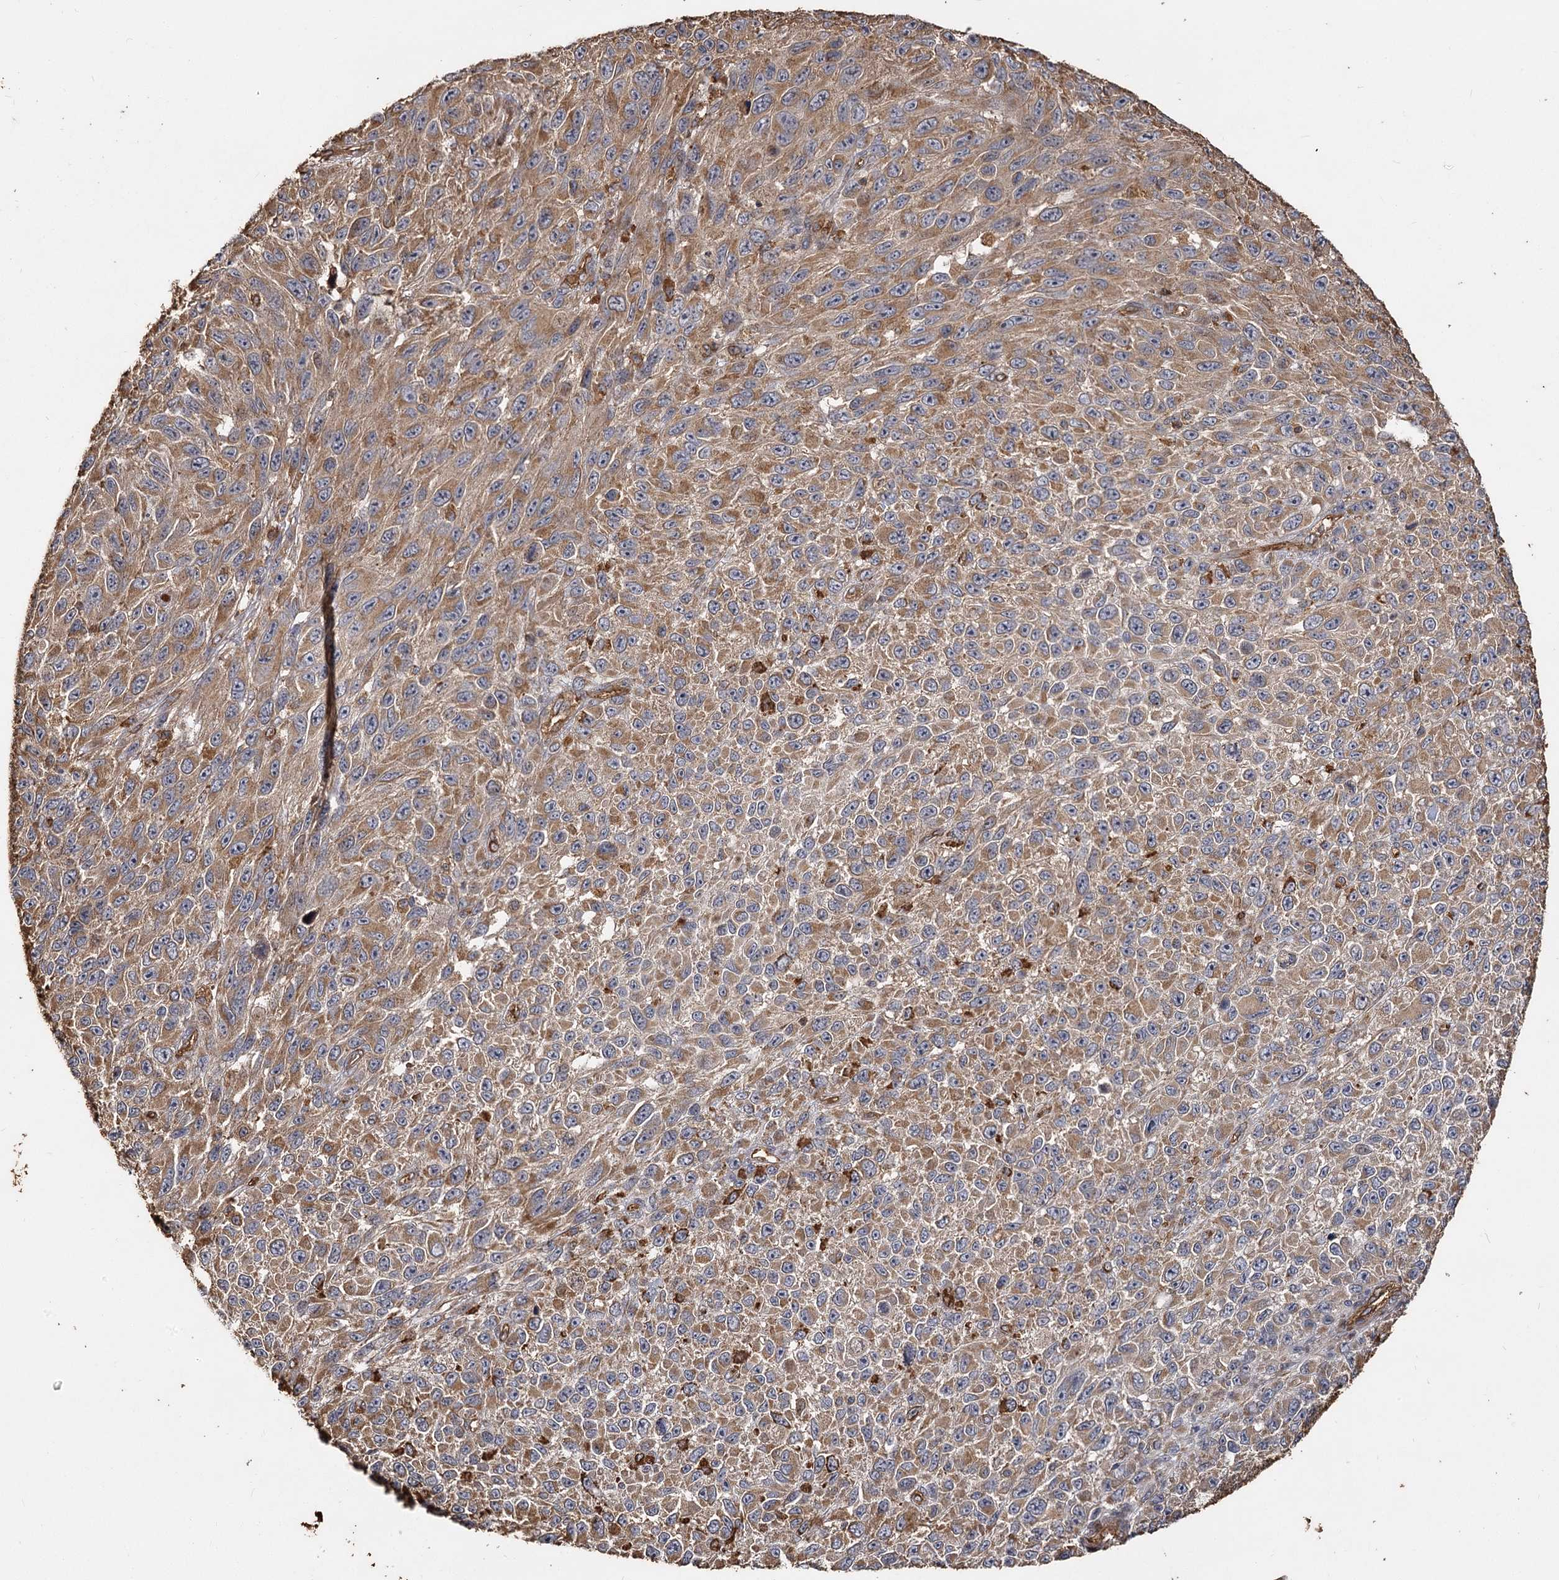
{"staining": {"intensity": "moderate", "quantity": ">75%", "location": "cytoplasmic/membranous"}, "tissue": "melanoma", "cell_type": "Tumor cells", "image_type": "cancer", "snomed": [{"axis": "morphology", "description": "Malignant melanoma, NOS"}, {"axis": "topography", "description": "Skin"}], "caption": "About >75% of tumor cells in melanoma show moderate cytoplasmic/membranous protein positivity as visualized by brown immunohistochemical staining.", "gene": "PIK3C2A", "patient": {"sex": "female", "age": 96}}